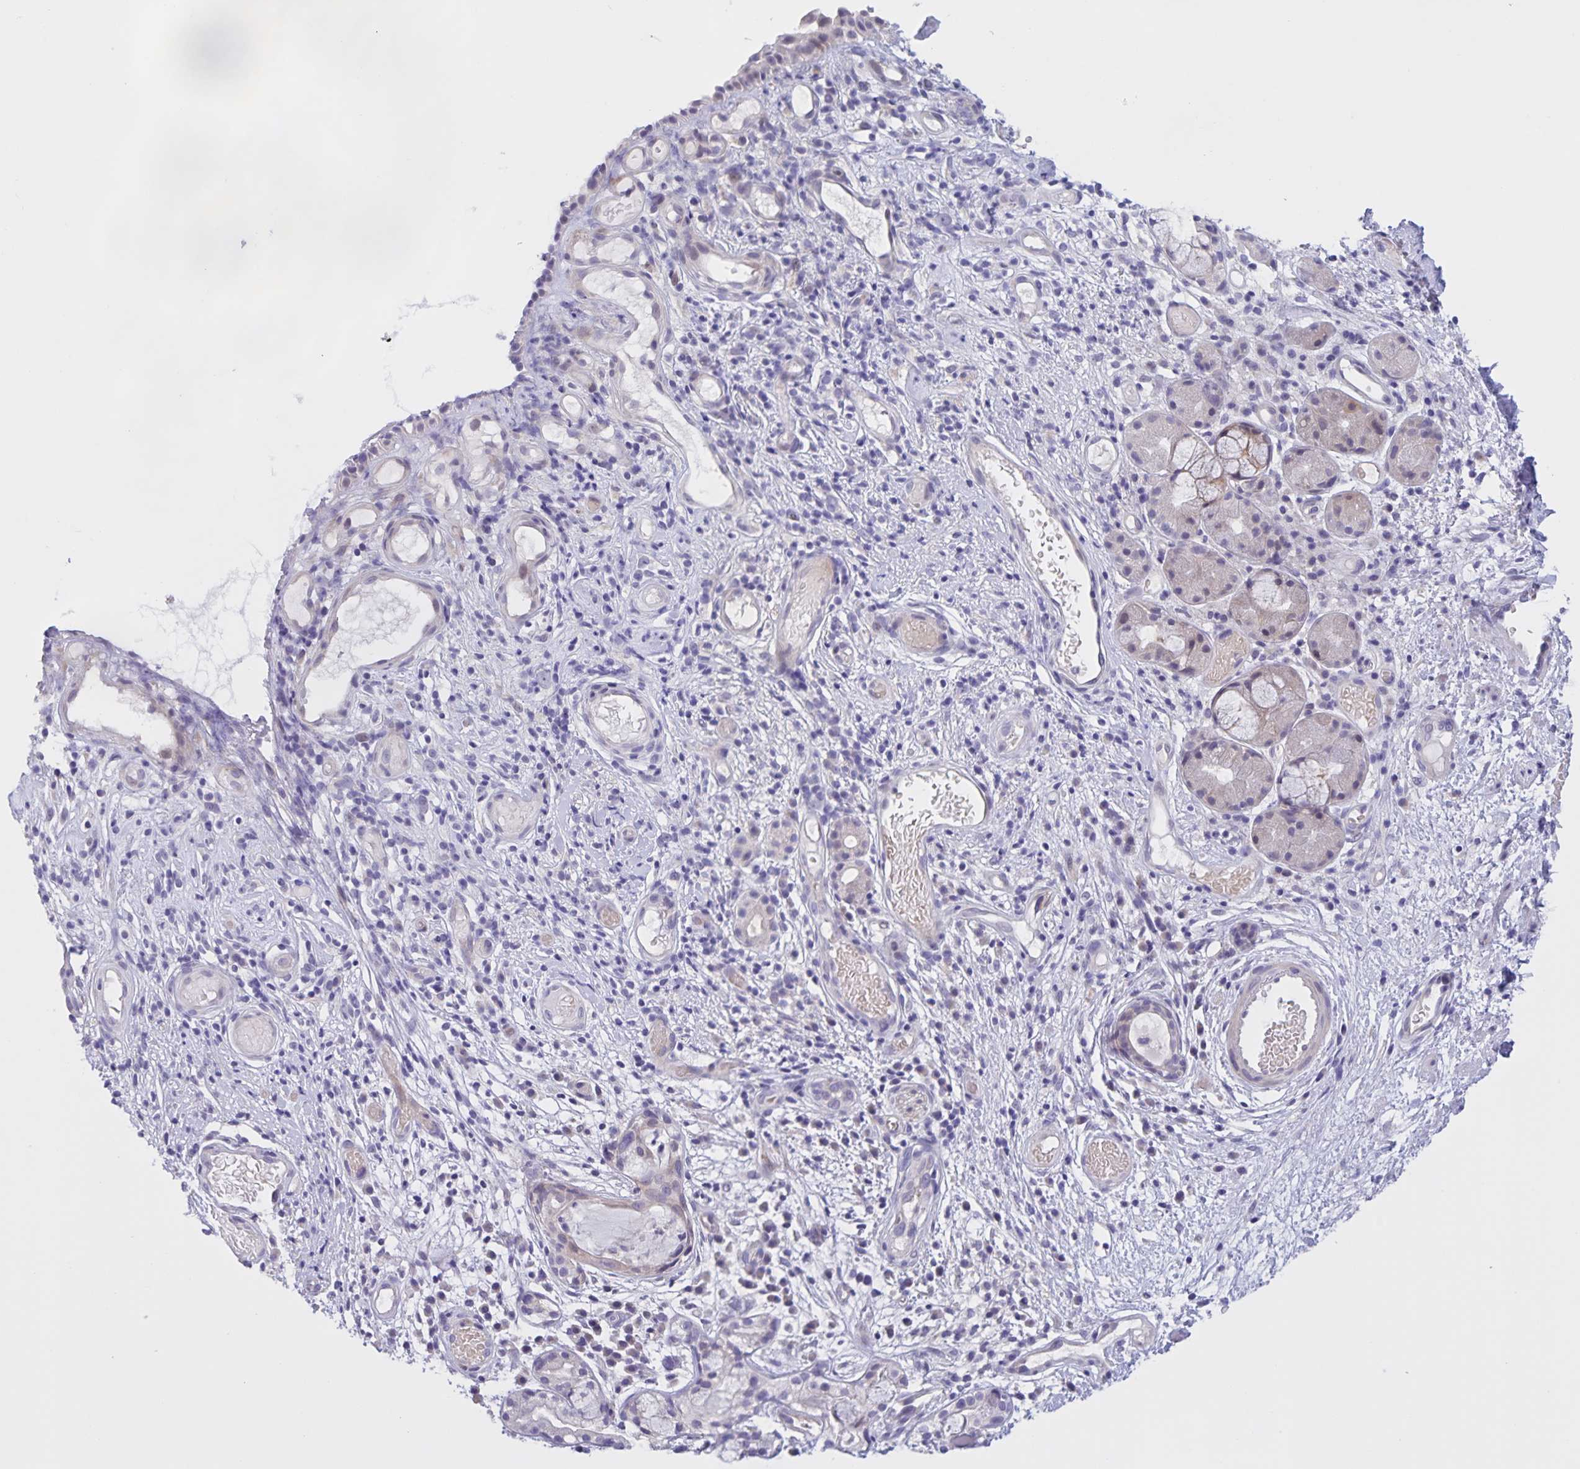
{"staining": {"intensity": "negative", "quantity": "none", "location": "none"}, "tissue": "nasopharynx", "cell_type": "Respiratory epithelial cells", "image_type": "normal", "snomed": [{"axis": "morphology", "description": "Normal tissue, NOS"}, {"axis": "morphology", "description": "Inflammation, NOS"}, {"axis": "topography", "description": "Nasopharynx"}], "caption": "Human nasopharynx stained for a protein using IHC exhibits no staining in respiratory epithelial cells.", "gene": "DMGDH", "patient": {"sex": "male", "age": 54}}